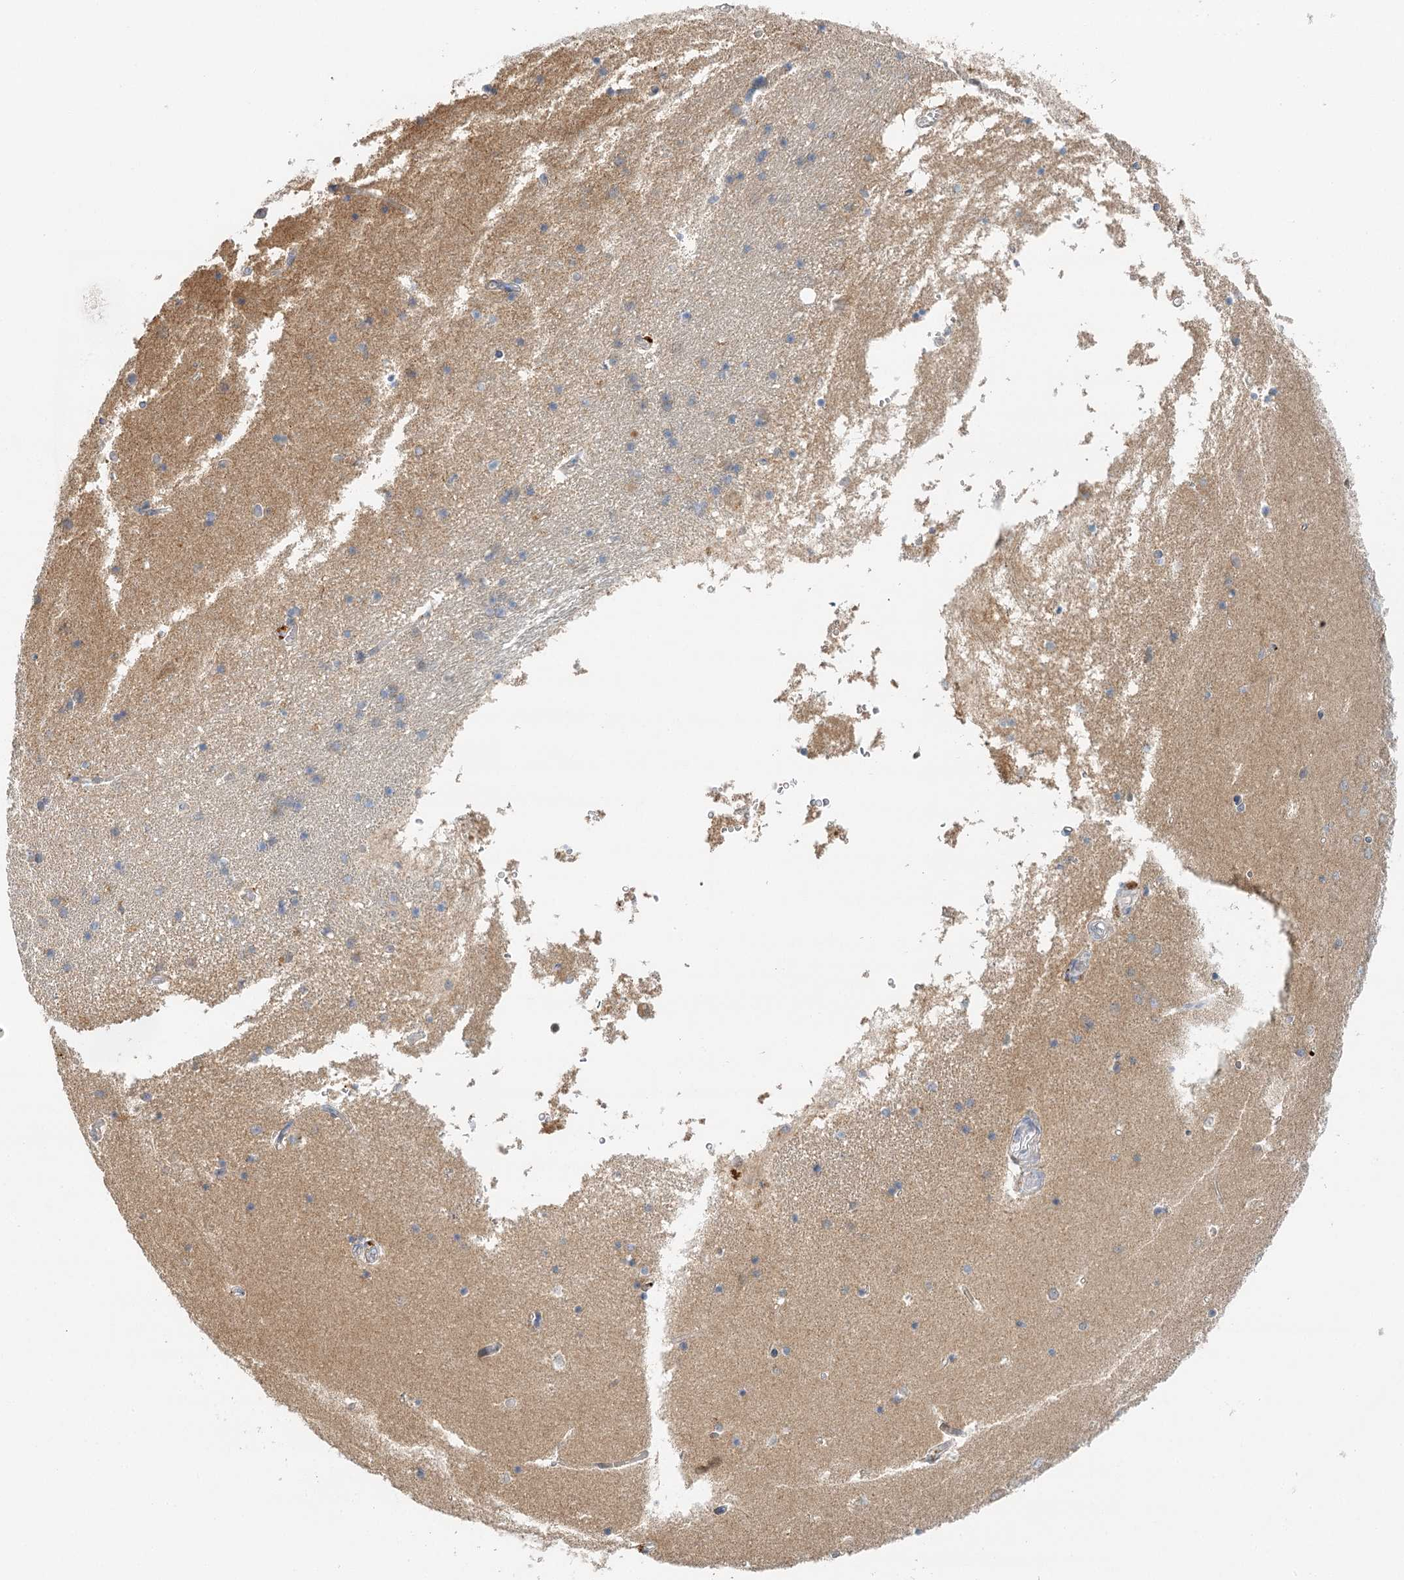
{"staining": {"intensity": "weak", "quantity": "<25%", "location": "cytoplasmic/membranous"}, "tissue": "hippocampus", "cell_type": "Glial cells", "image_type": "normal", "snomed": [{"axis": "morphology", "description": "Normal tissue, NOS"}, {"axis": "topography", "description": "Hippocampus"}], "caption": "Immunohistochemistry (IHC) image of normal hippocampus: hippocampus stained with DAB displays no significant protein staining in glial cells.", "gene": "VSIG1", "patient": {"sex": "male", "age": 45}}